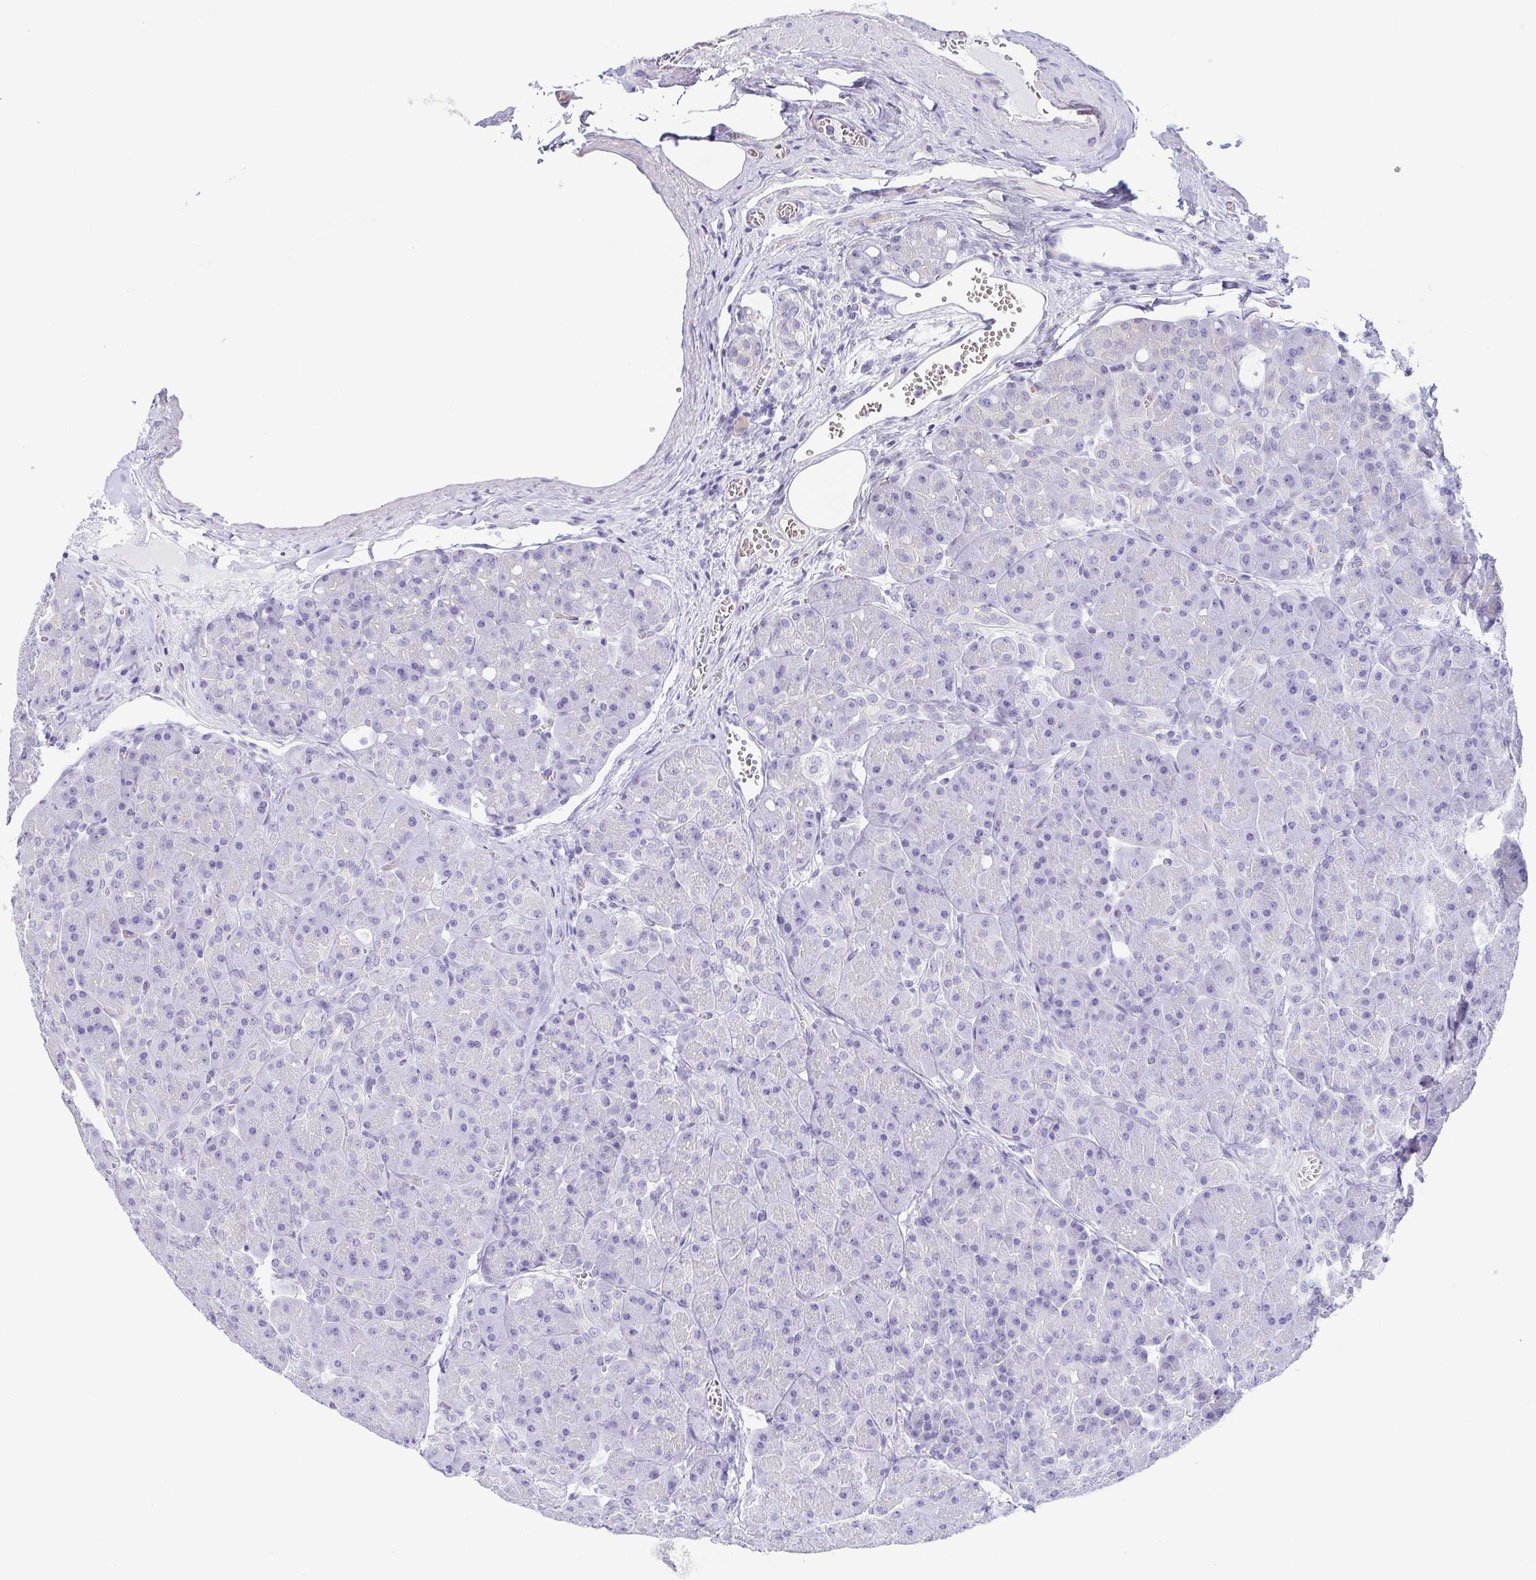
{"staining": {"intensity": "negative", "quantity": "none", "location": "none"}, "tissue": "pancreas", "cell_type": "Exocrine glandular cells", "image_type": "normal", "snomed": [{"axis": "morphology", "description": "Normal tissue, NOS"}, {"axis": "topography", "description": "Pancreas"}], "caption": "IHC micrograph of unremarkable pancreas: pancreas stained with DAB (3,3'-diaminobenzidine) reveals no significant protein positivity in exocrine glandular cells.", "gene": "ENSG00000275778", "patient": {"sex": "male", "age": 55}}